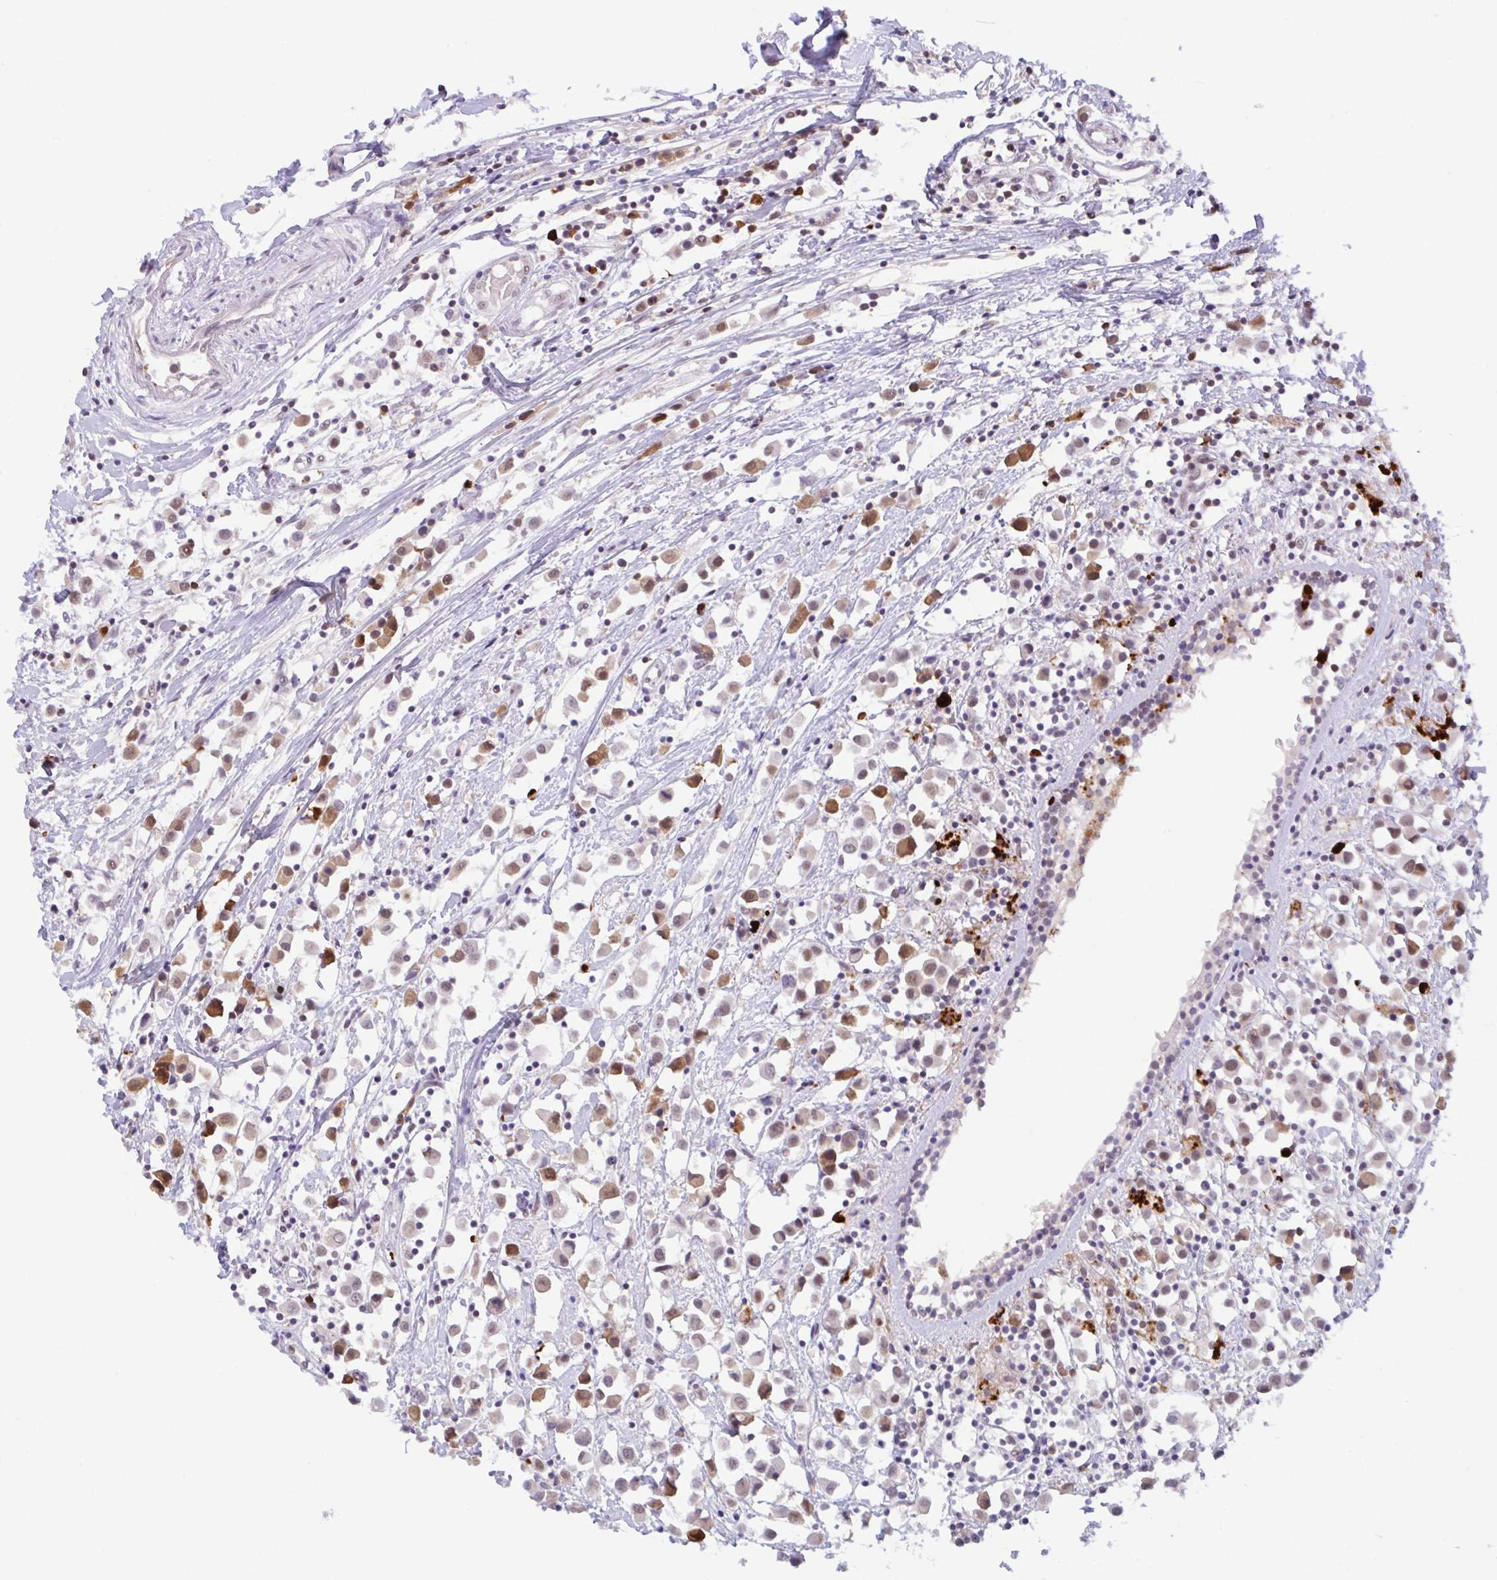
{"staining": {"intensity": "moderate", "quantity": "25%-75%", "location": "cytoplasmic/membranous,nuclear"}, "tissue": "breast cancer", "cell_type": "Tumor cells", "image_type": "cancer", "snomed": [{"axis": "morphology", "description": "Duct carcinoma"}, {"axis": "topography", "description": "Breast"}], "caption": "Intraductal carcinoma (breast) tissue displays moderate cytoplasmic/membranous and nuclear positivity in approximately 25%-75% of tumor cells, visualized by immunohistochemistry.", "gene": "PLG", "patient": {"sex": "female", "age": 61}}